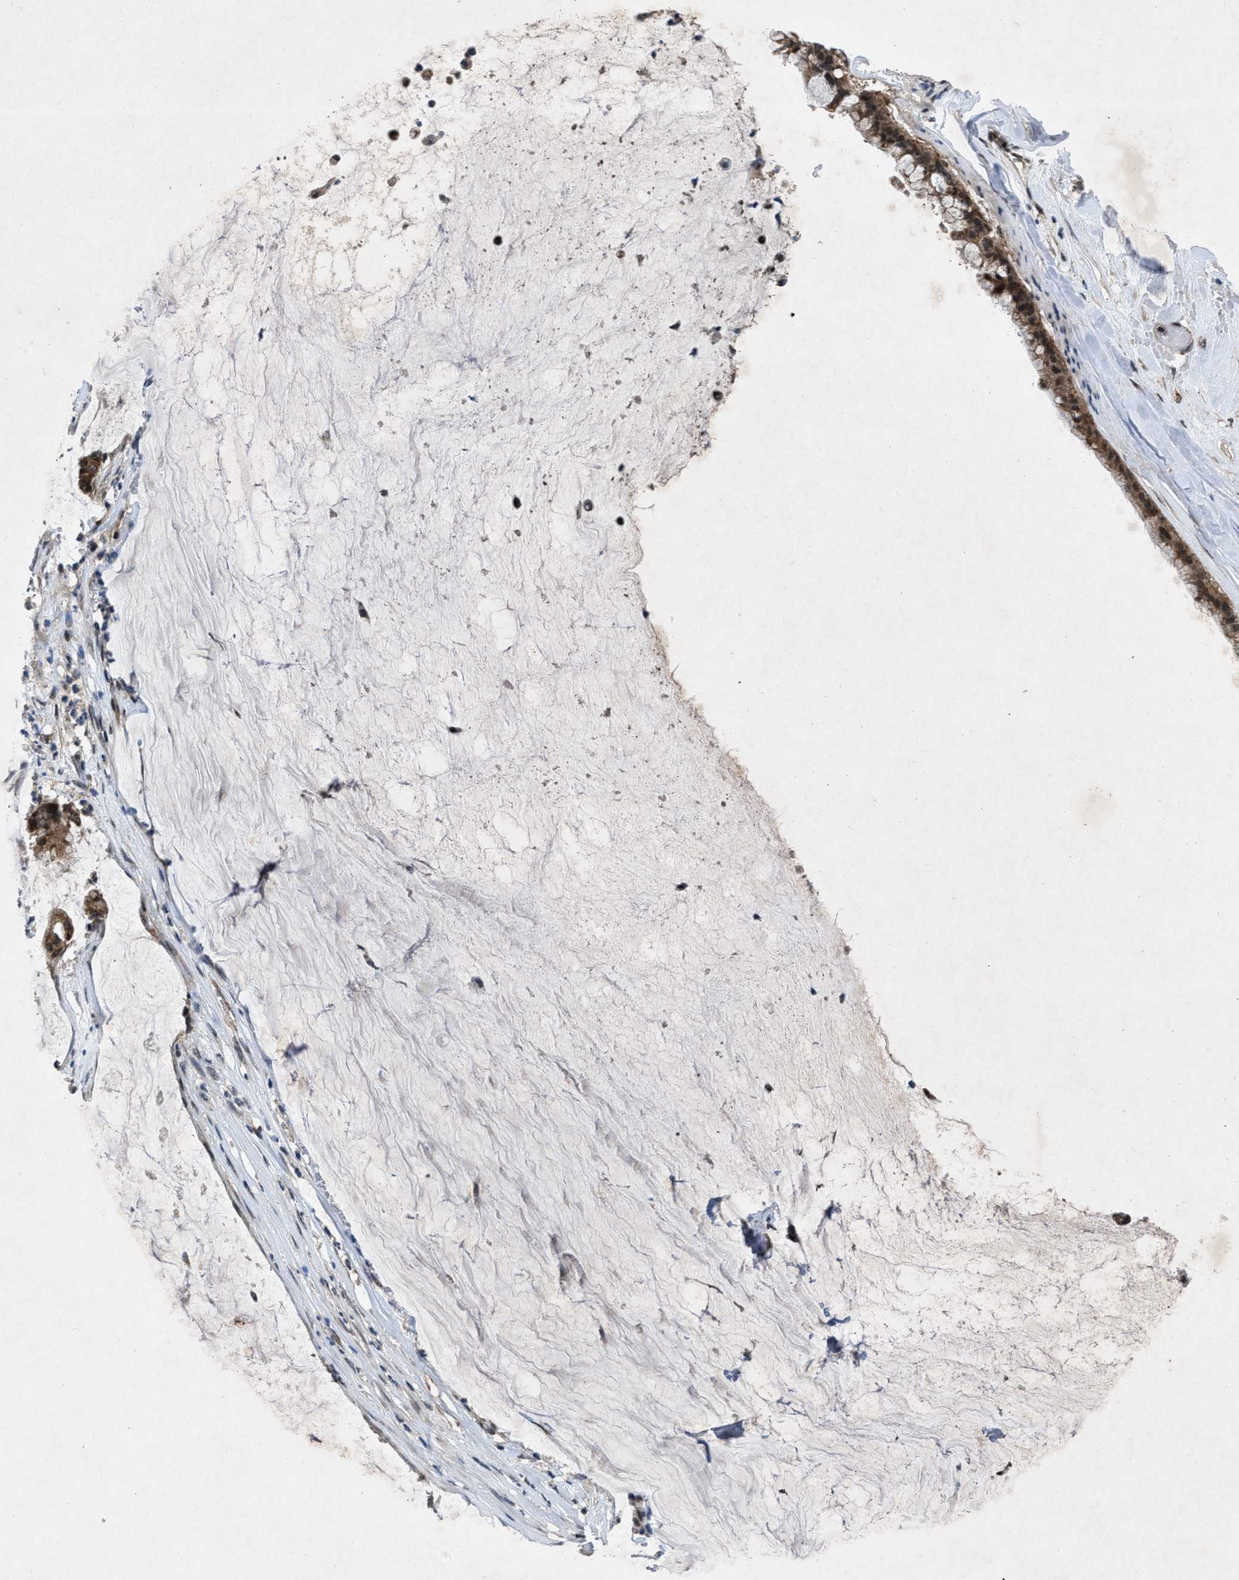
{"staining": {"intensity": "moderate", "quantity": ">75%", "location": "cytoplasmic/membranous,nuclear"}, "tissue": "pancreatic cancer", "cell_type": "Tumor cells", "image_type": "cancer", "snomed": [{"axis": "morphology", "description": "Adenocarcinoma, NOS"}, {"axis": "topography", "description": "Pancreas"}], "caption": "Human pancreatic cancer stained with a protein marker demonstrates moderate staining in tumor cells.", "gene": "ZNHIT1", "patient": {"sex": "male", "age": 41}}